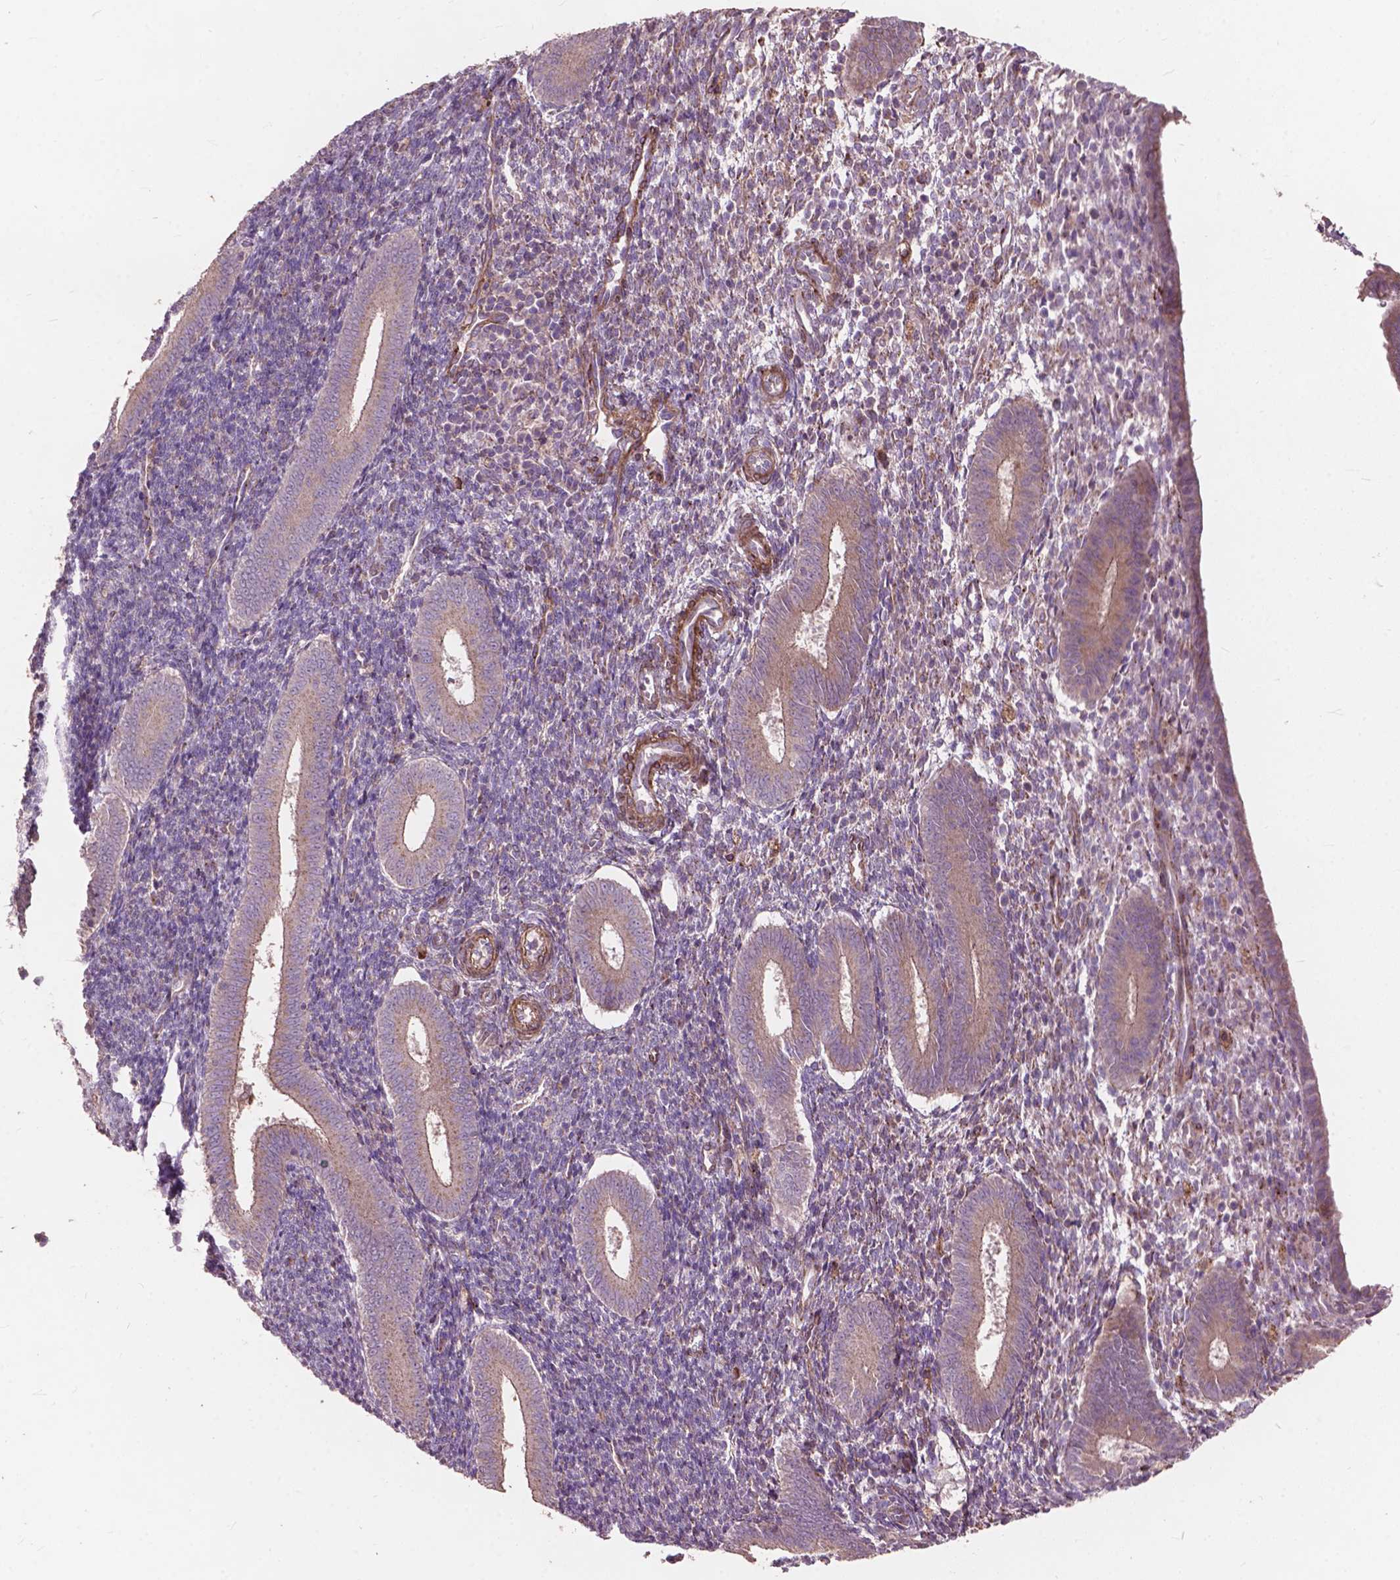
{"staining": {"intensity": "negative", "quantity": "none", "location": "none"}, "tissue": "endometrium", "cell_type": "Cells in endometrial stroma", "image_type": "normal", "snomed": [{"axis": "morphology", "description": "Normal tissue, NOS"}, {"axis": "topography", "description": "Endometrium"}], "caption": "High power microscopy micrograph of an IHC micrograph of benign endometrium, revealing no significant expression in cells in endometrial stroma.", "gene": "FNIP1", "patient": {"sex": "female", "age": 25}}